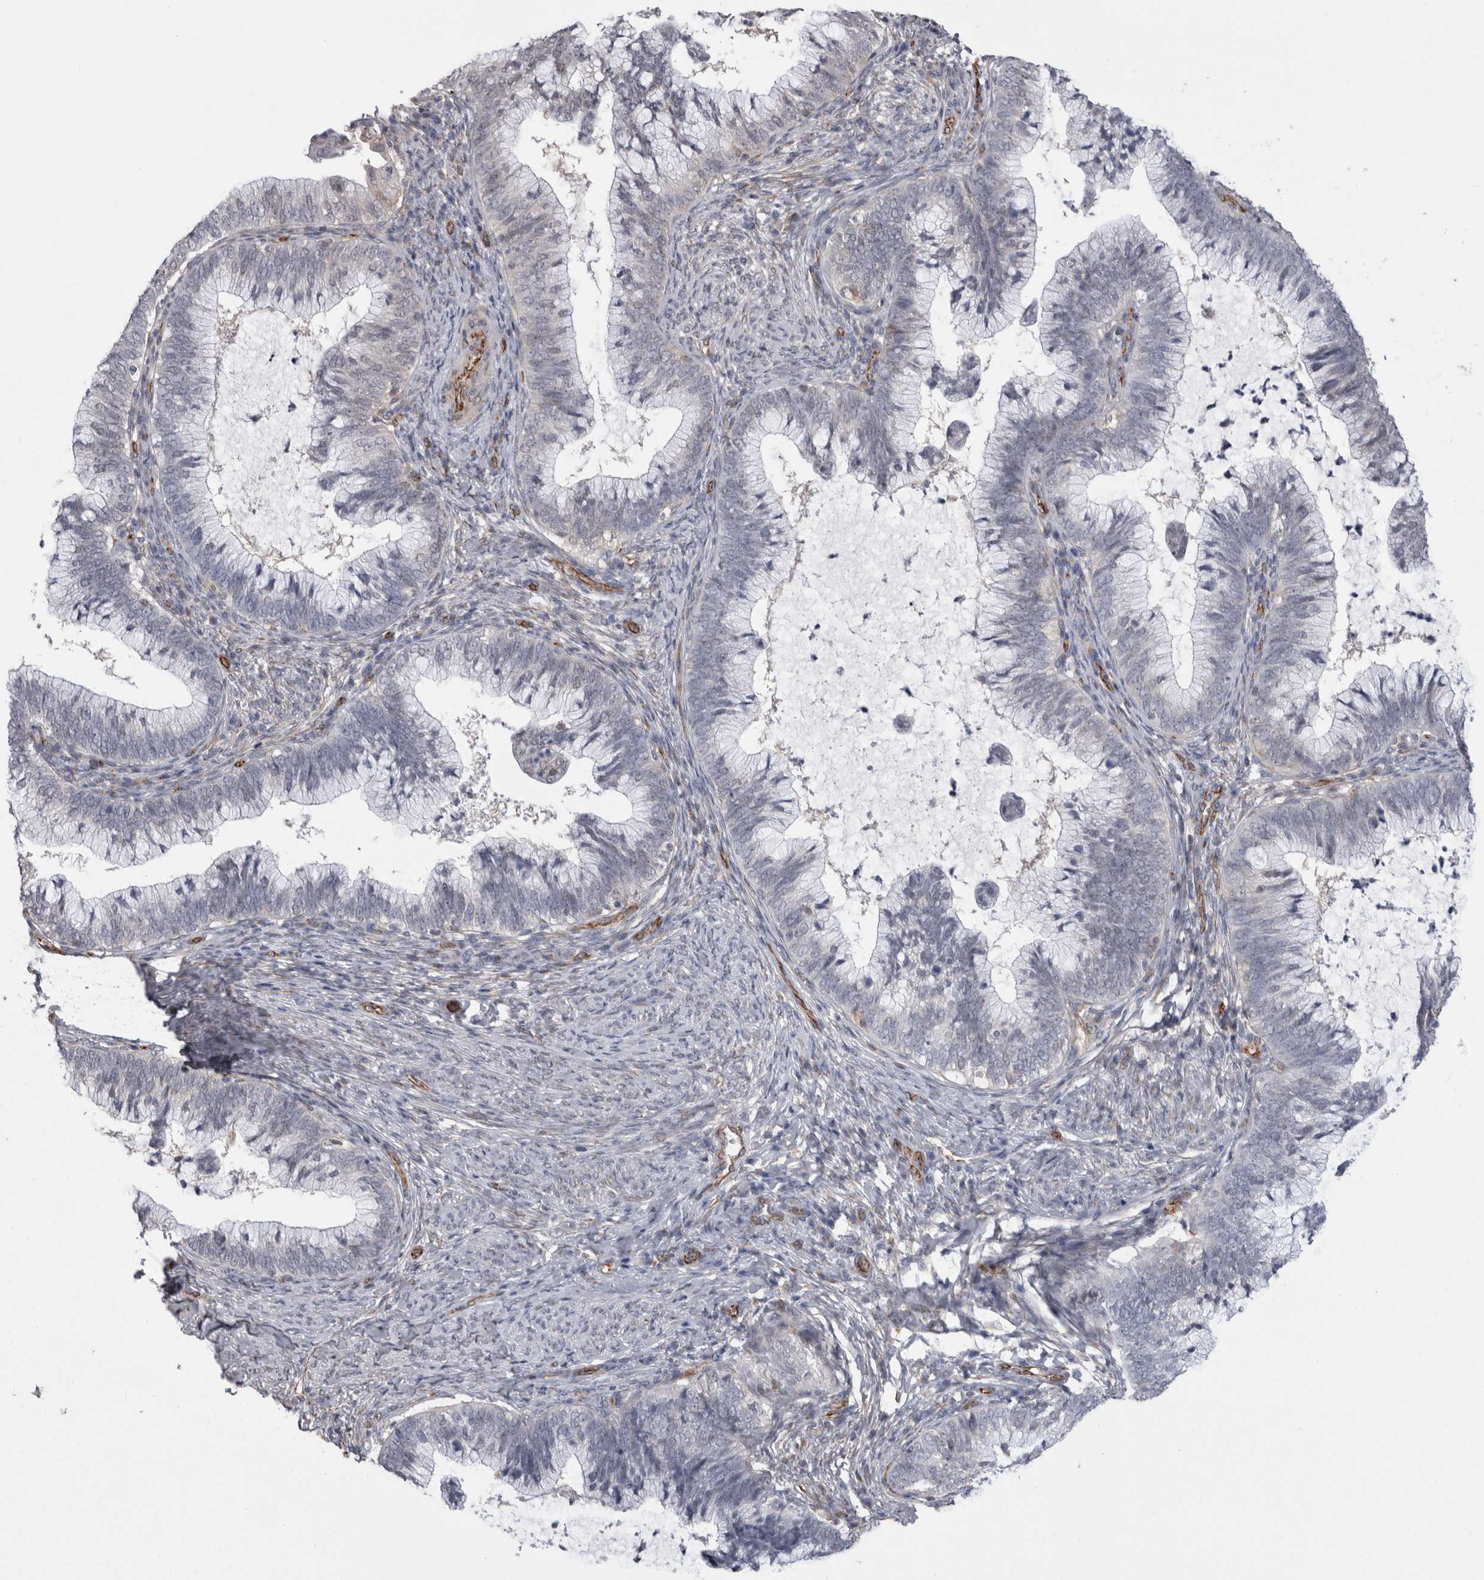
{"staining": {"intensity": "negative", "quantity": "none", "location": "none"}, "tissue": "cervical cancer", "cell_type": "Tumor cells", "image_type": "cancer", "snomed": [{"axis": "morphology", "description": "Adenocarcinoma, NOS"}, {"axis": "topography", "description": "Cervix"}], "caption": "High power microscopy image of an IHC image of adenocarcinoma (cervical), revealing no significant expression in tumor cells.", "gene": "ACOT7", "patient": {"sex": "female", "age": 36}}